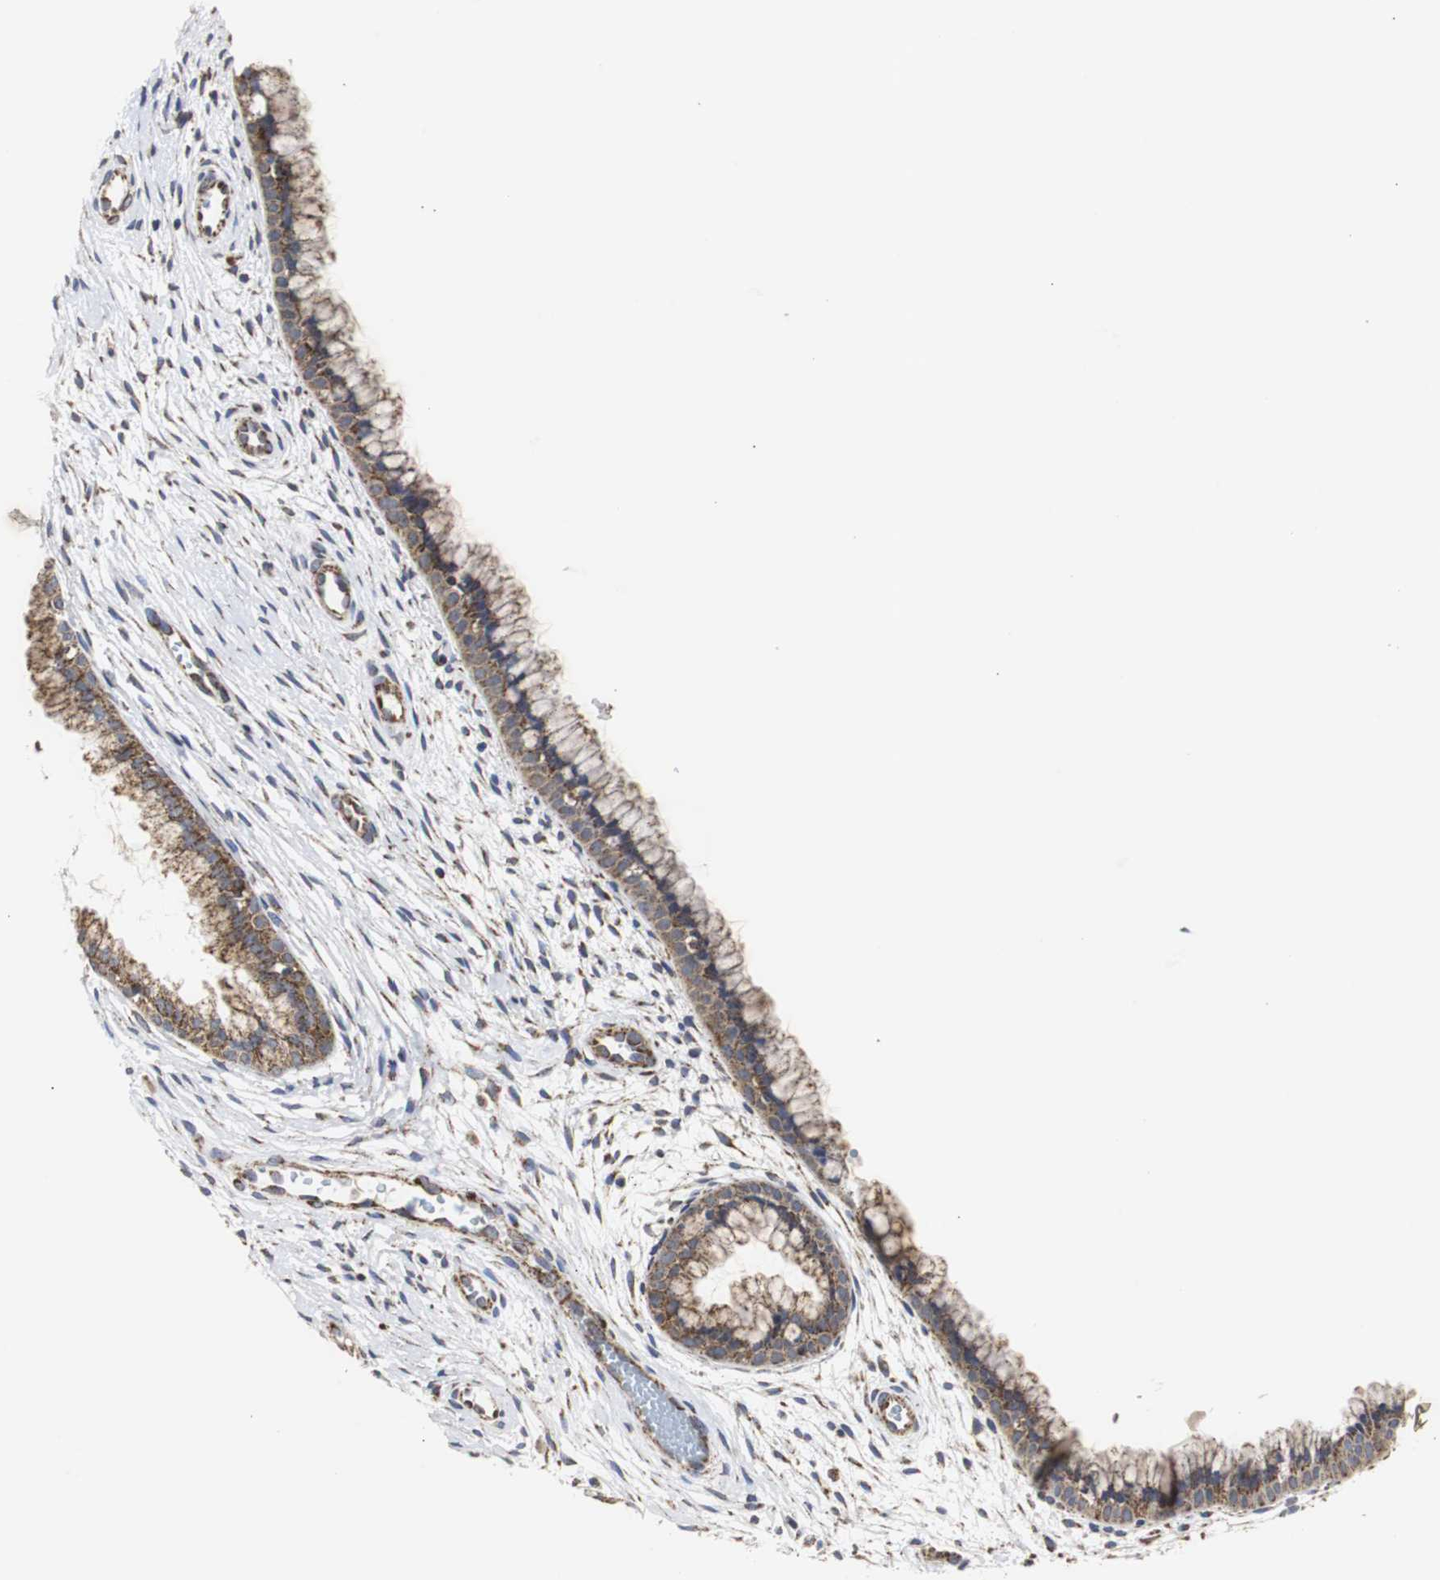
{"staining": {"intensity": "moderate", "quantity": ">75%", "location": "cytoplasmic/membranous"}, "tissue": "cervix", "cell_type": "Glandular cells", "image_type": "normal", "snomed": [{"axis": "morphology", "description": "Normal tissue, NOS"}, {"axis": "topography", "description": "Cervix"}], "caption": "High-power microscopy captured an IHC photomicrograph of benign cervix, revealing moderate cytoplasmic/membranous staining in approximately >75% of glandular cells. Ihc stains the protein of interest in brown and the nuclei are stained blue.", "gene": "HSD17B10", "patient": {"sex": "female", "age": 39}}